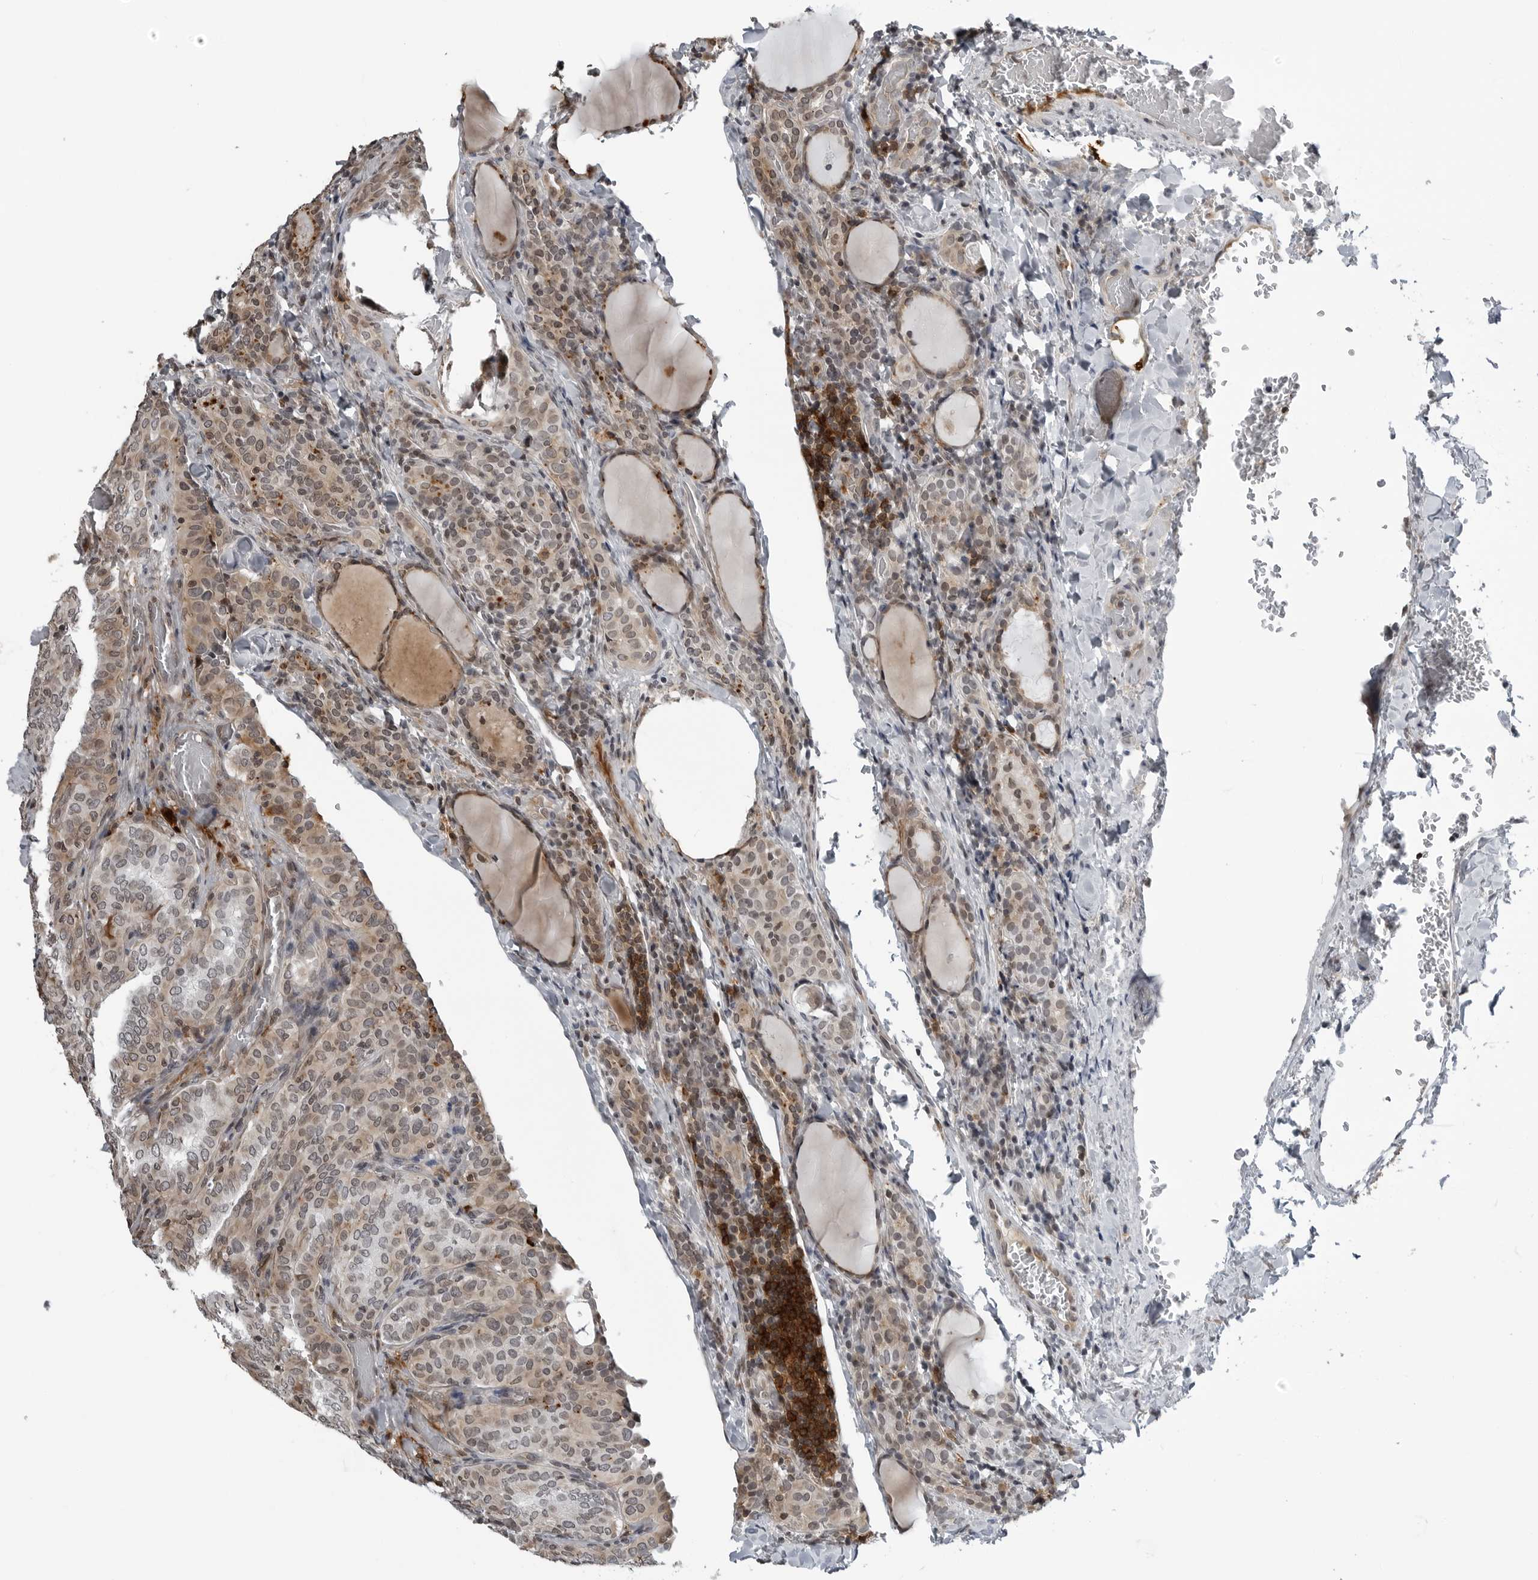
{"staining": {"intensity": "weak", "quantity": "25%-75%", "location": "cytoplasmic/membranous"}, "tissue": "thyroid cancer", "cell_type": "Tumor cells", "image_type": "cancer", "snomed": [{"axis": "morphology", "description": "Normal tissue, NOS"}, {"axis": "morphology", "description": "Papillary adenocarcinoma, NOS"}, {"axis": "topography", "description": "Thyroid gland"}], "caption": "The micrograph reveals a brown stain indicating the presence of a protein in the cytoplasmic/membranous of tumor cells in thyroid papillary adenocarcinoma.", "gene": "CXCR5", "patient": {"sex": "female", "age": 30}}